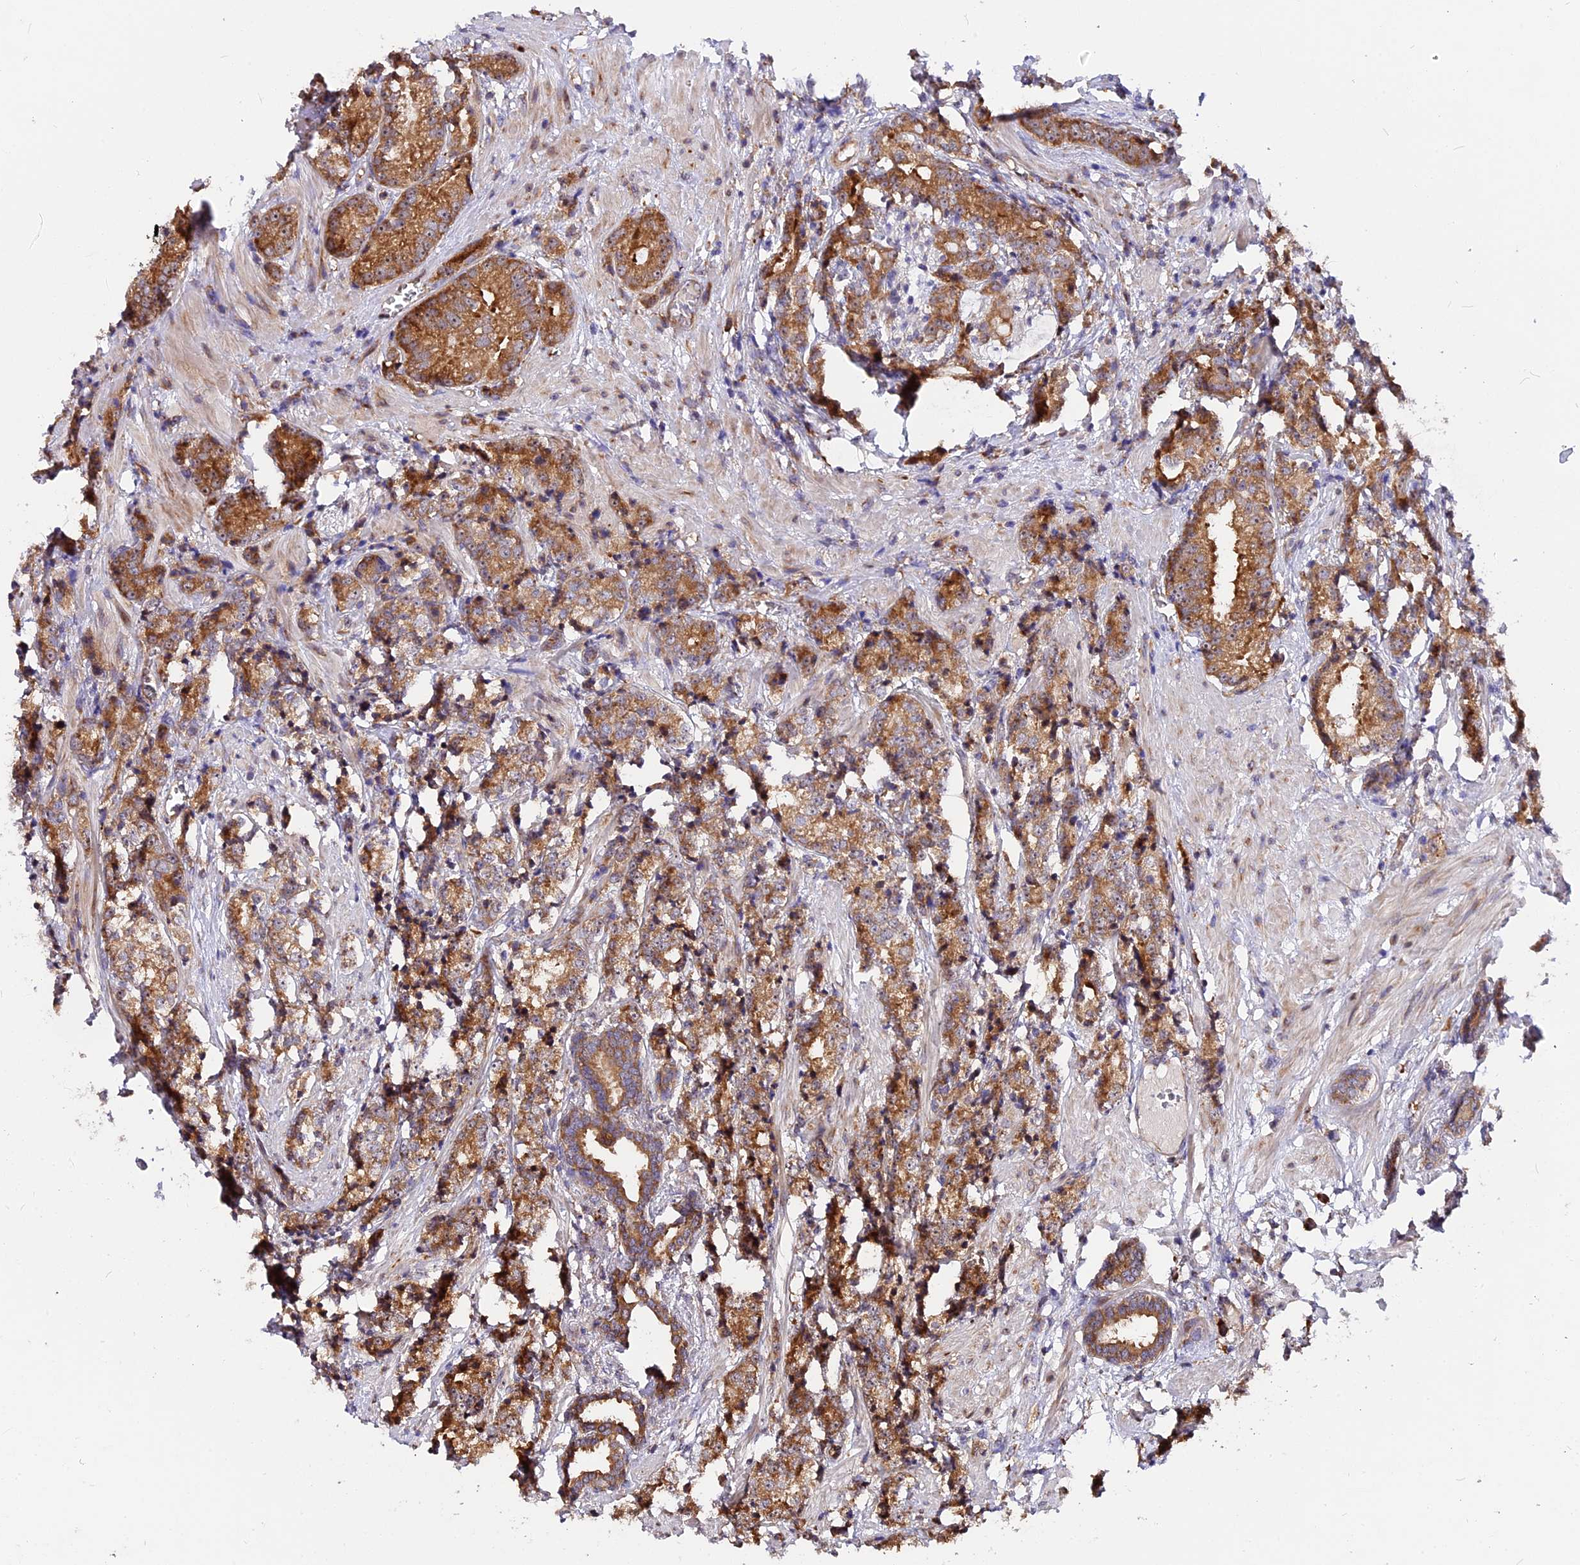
{"staining": {"intensity": "moderate", "quantity": ">75%", "location": "cytoplasmic/membranous"}, "tissue": "prostate cancer", "cell_type": "Tumor cells", "image_type": "cancer", "snomed": [{"axis": "morphology", "description": "Adenocarcinoma, High grade"}, {"axis": "topography", "description": "Prostate"}], "caption": "A high-resolution micrograph shows IHC staining of high-grade adenocarcinoma (prostate), which displays moderate cytoplasmic/membranous positivity in about >75% of tumor cells.", "gene": "GNPTAB", "patient": {"sex": "male", "age": 69}}